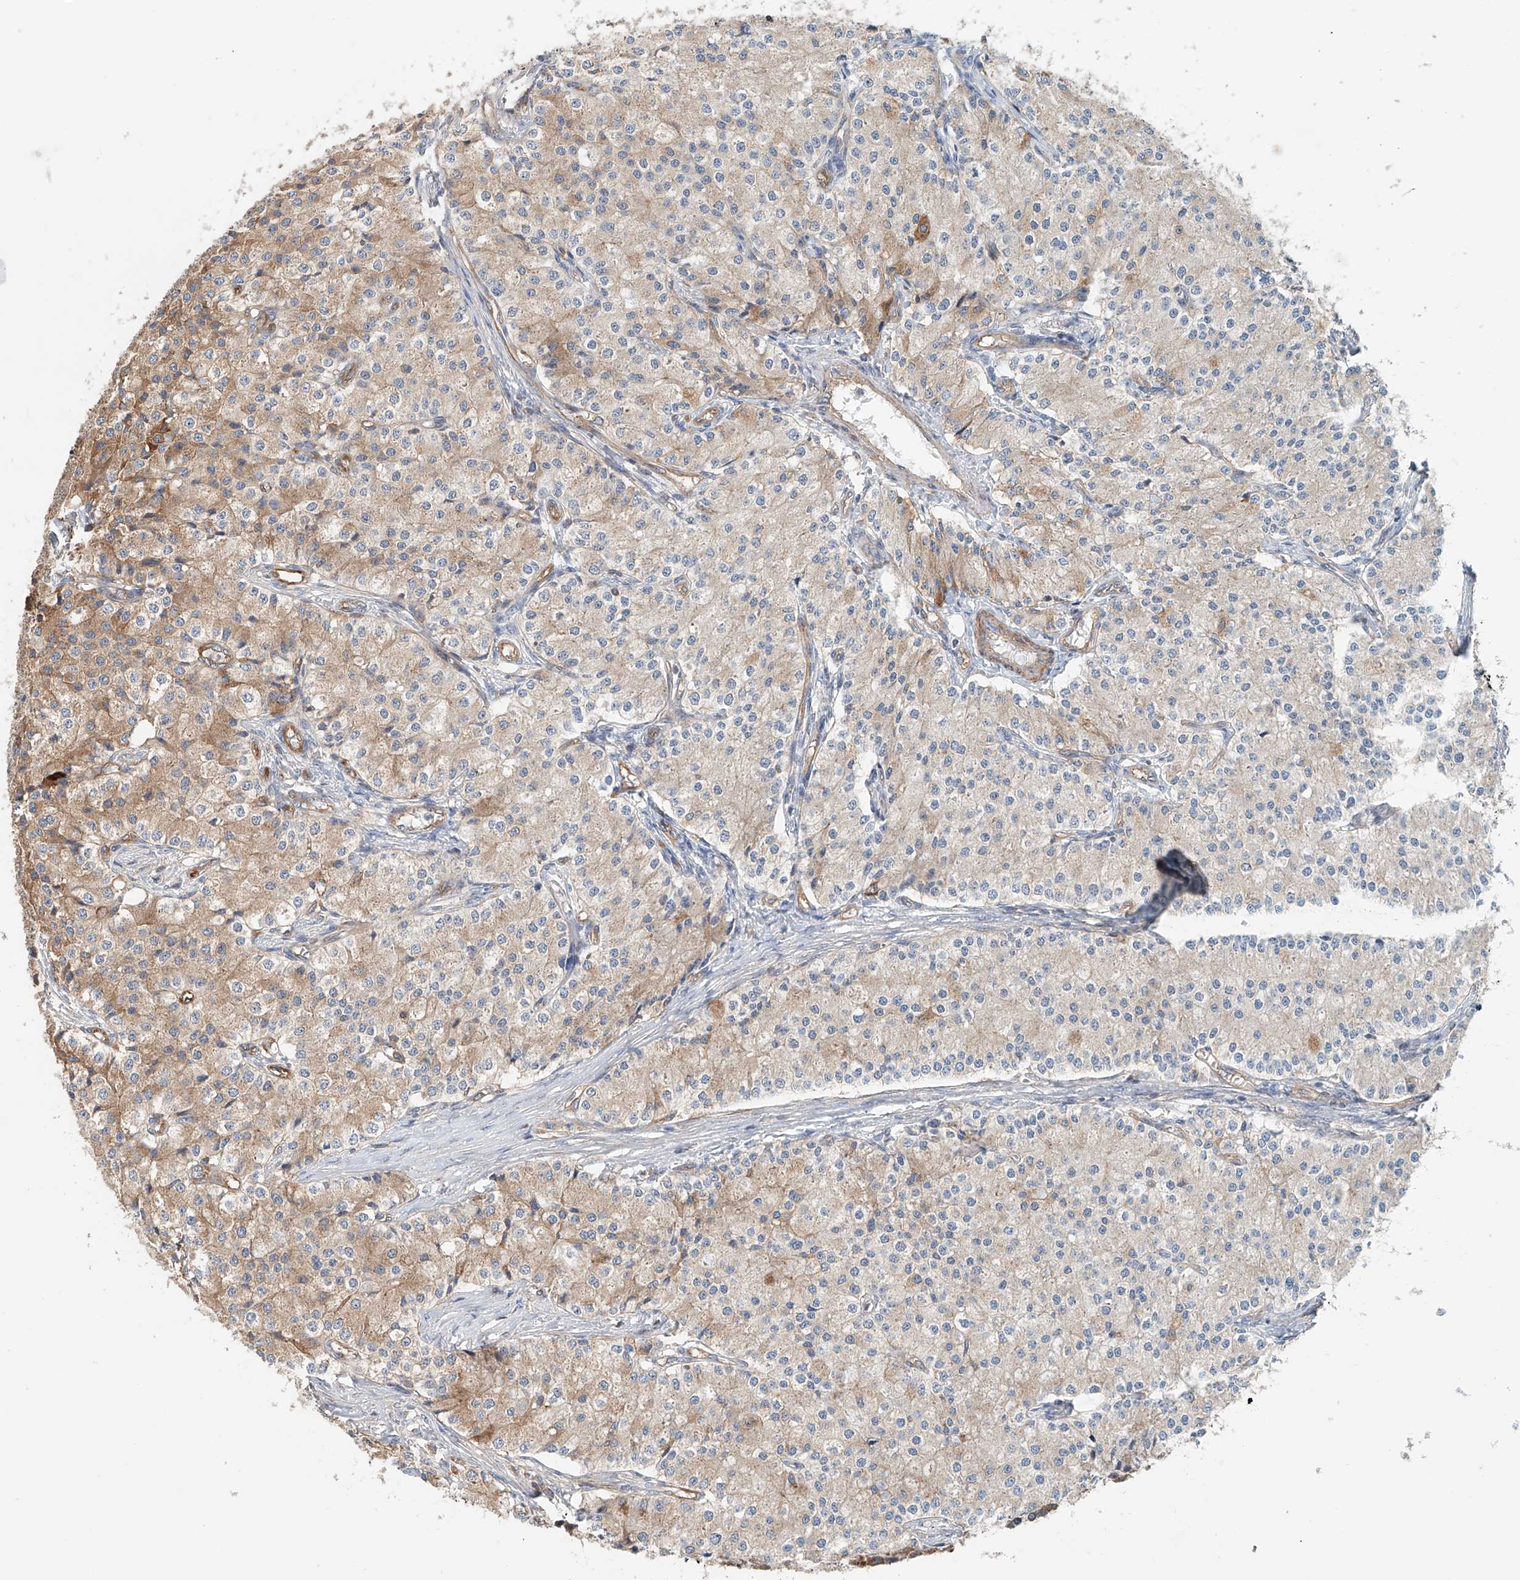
{"staining": {"intensity": "moderate", "quantity": "<25%", "location": "cytoplasmic/membranous"}, "tissue": "carcinoid", "cell_type": "Tumor cells", "image_type": "cancer", "snomed": [{"axis": "morphology", "description": "Carcinoid, malignant, NOS"}, {"axis": "topography", "description": "Colon"}], "caption": "This photomicrograph reveals IHC staining of human carcinoid, with low moderate cytoplasmic/membranous staining in about <25% of tumor cells.", "gene": "FRYL", "patient": {"sex": "female", "age": 52}}